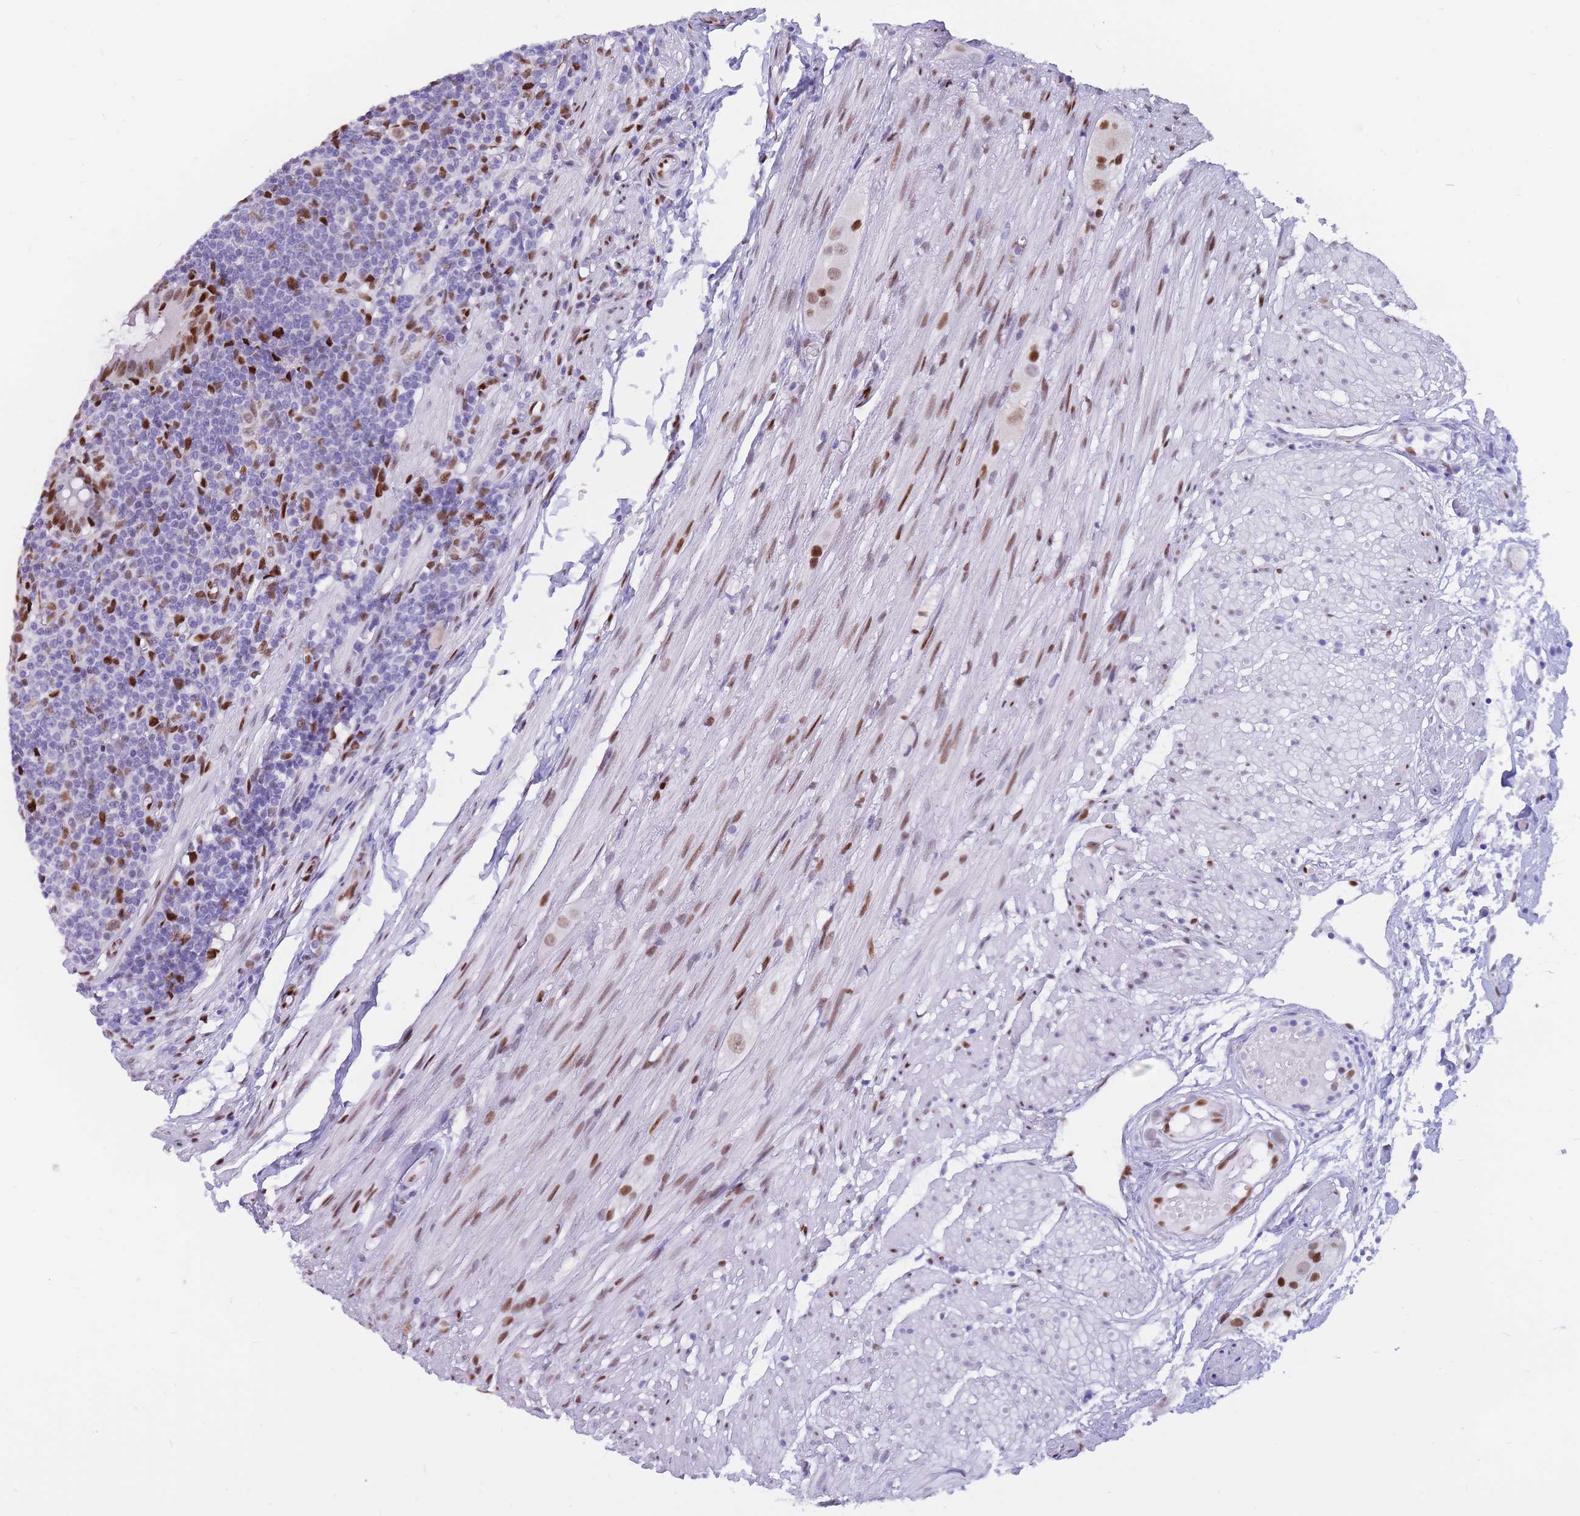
{"staining": {"intensity": "strong", "quantity": "25%-75%", "location": "nuclear"}, "tissue": "appendix", "cell_type": "Glandular cells", "image_type": "normal", "snomed": [{"axis": "morphology", "description": "Normal tissue, NOS"}, {"axis": "topography", "description": "Appendix"}], "caption": "Immunohistochemistry of normal appendix shows high levels of strong nuclear positivity in approximately 25%-75% of glandular cells.", "gene": "NASP", "patient": {"sex": "male", "age": 83}}